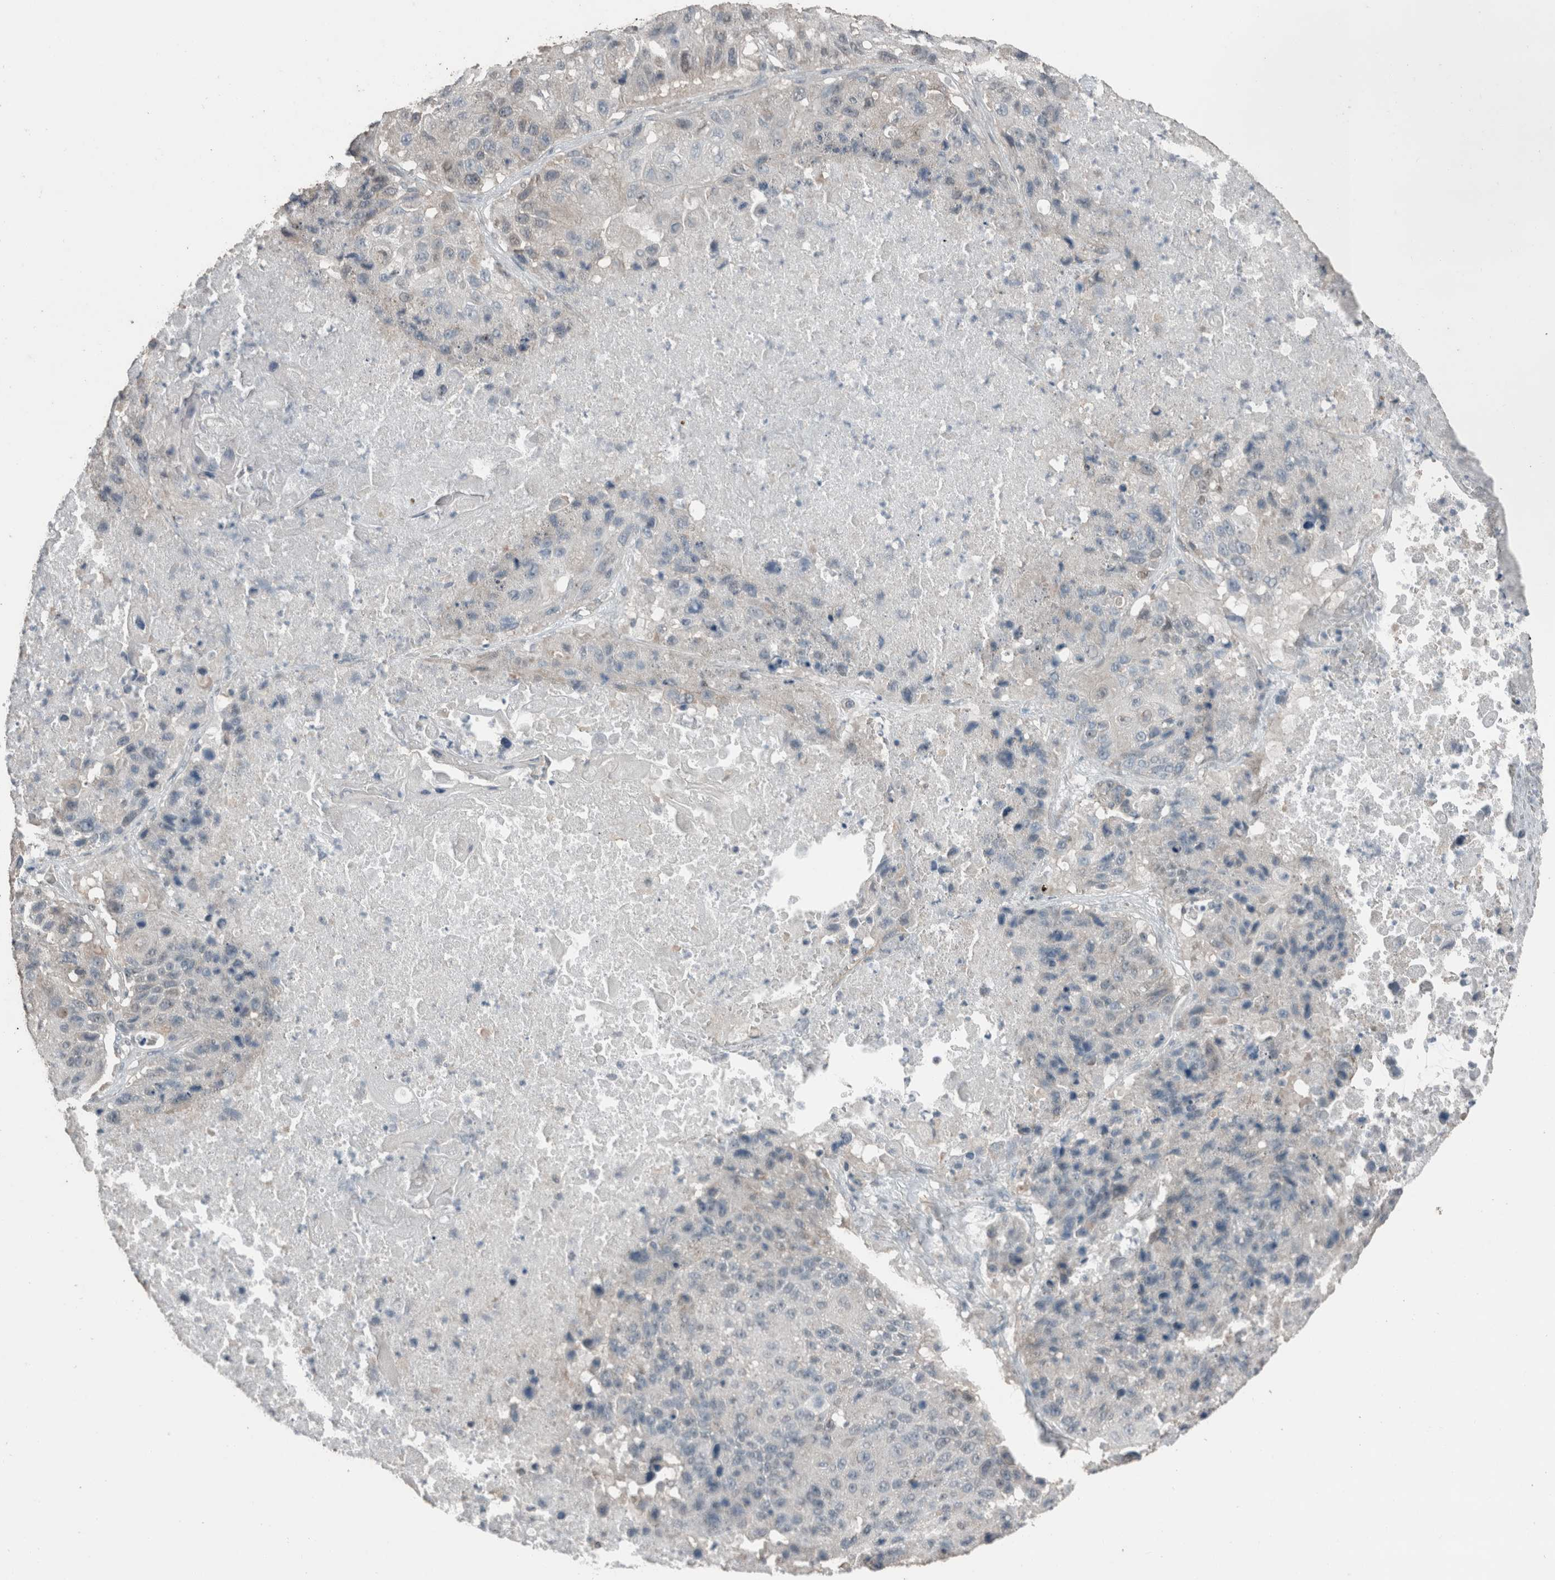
{"staining": {"intensity": "negative", "quantity": "none", "location": "none"}, "tissue": "lung cancer", "cell_type": "Tumor cells", "image_type": "cancer", "snomed": [{"axis": "morphology", "description": "Squamous cell carcinoma, NOS"}, {"axis": "topography", "description": "Lung"}], "caption": "DAB (3,3'-diaminobenzidine) immunohistochemical staining of human lung squamous cell carcinoma displays no significant expression in tumor cells.", "gene": "ACVR2B", "patient": {"sex": "male", "age": 61}}